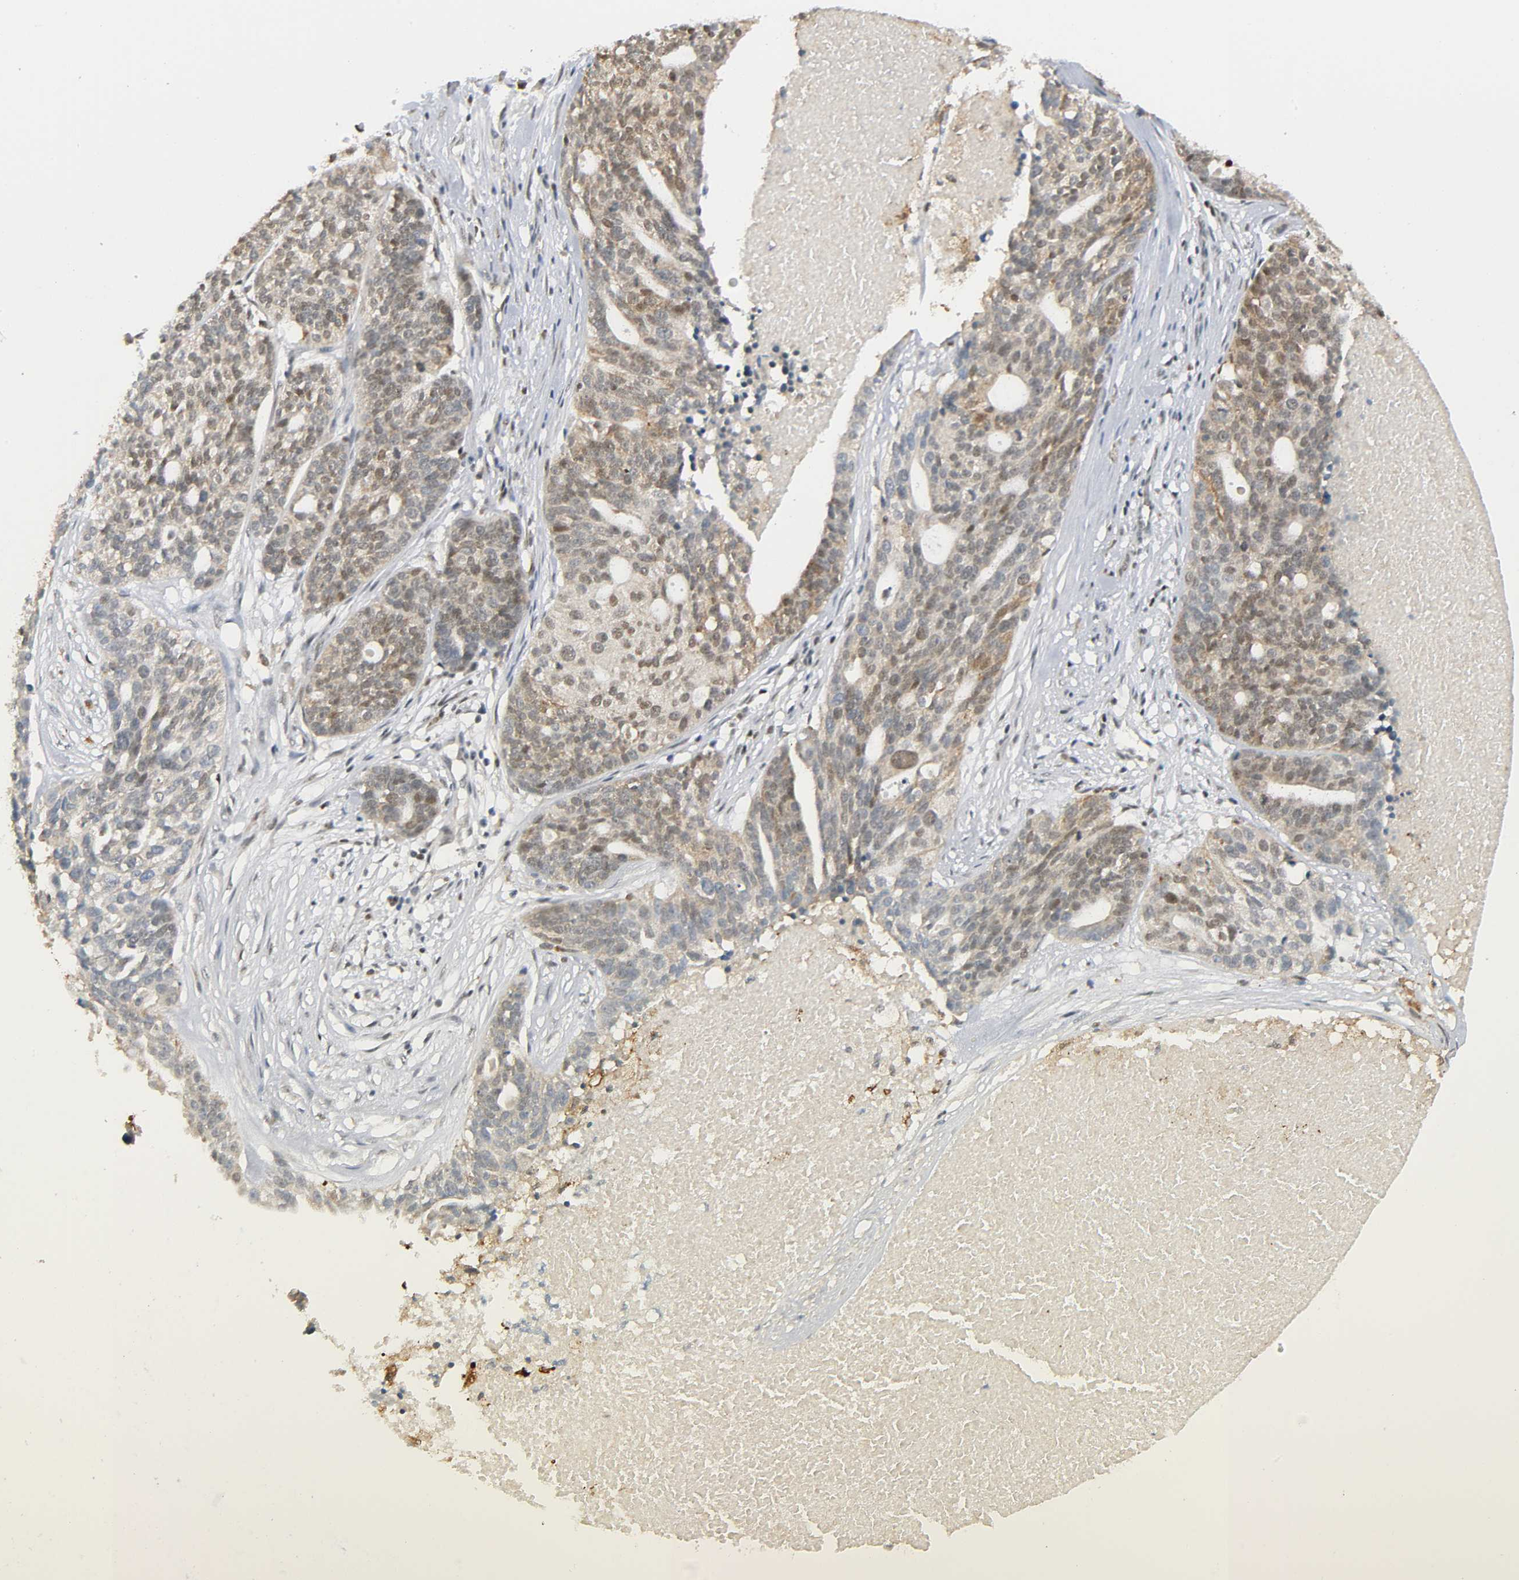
{"staining": {"intensity": "weak", "quantity": "25%-75%", "location": "cytoplasmic/membranous,nuclear"}, "tissue": "ovarian cancer", "cell_type": "Tumor cells", "image_type": "cancer", "snomed": [{"axis": "morphology", "description": "Cystadenocarcinoma, serous, NOS"}, {"axis": "topography", "description": "Ovary"}], "caption": "There is low levels of weak cytoplasmic/membranous and nuclear expression in tumor cells of ovarian serous cystadenocarcinoma, as demonstrated by immunohistochemical staining (brown color).", "gene": "KAT2B", "patient": {"sex": "female", "age": 59}}